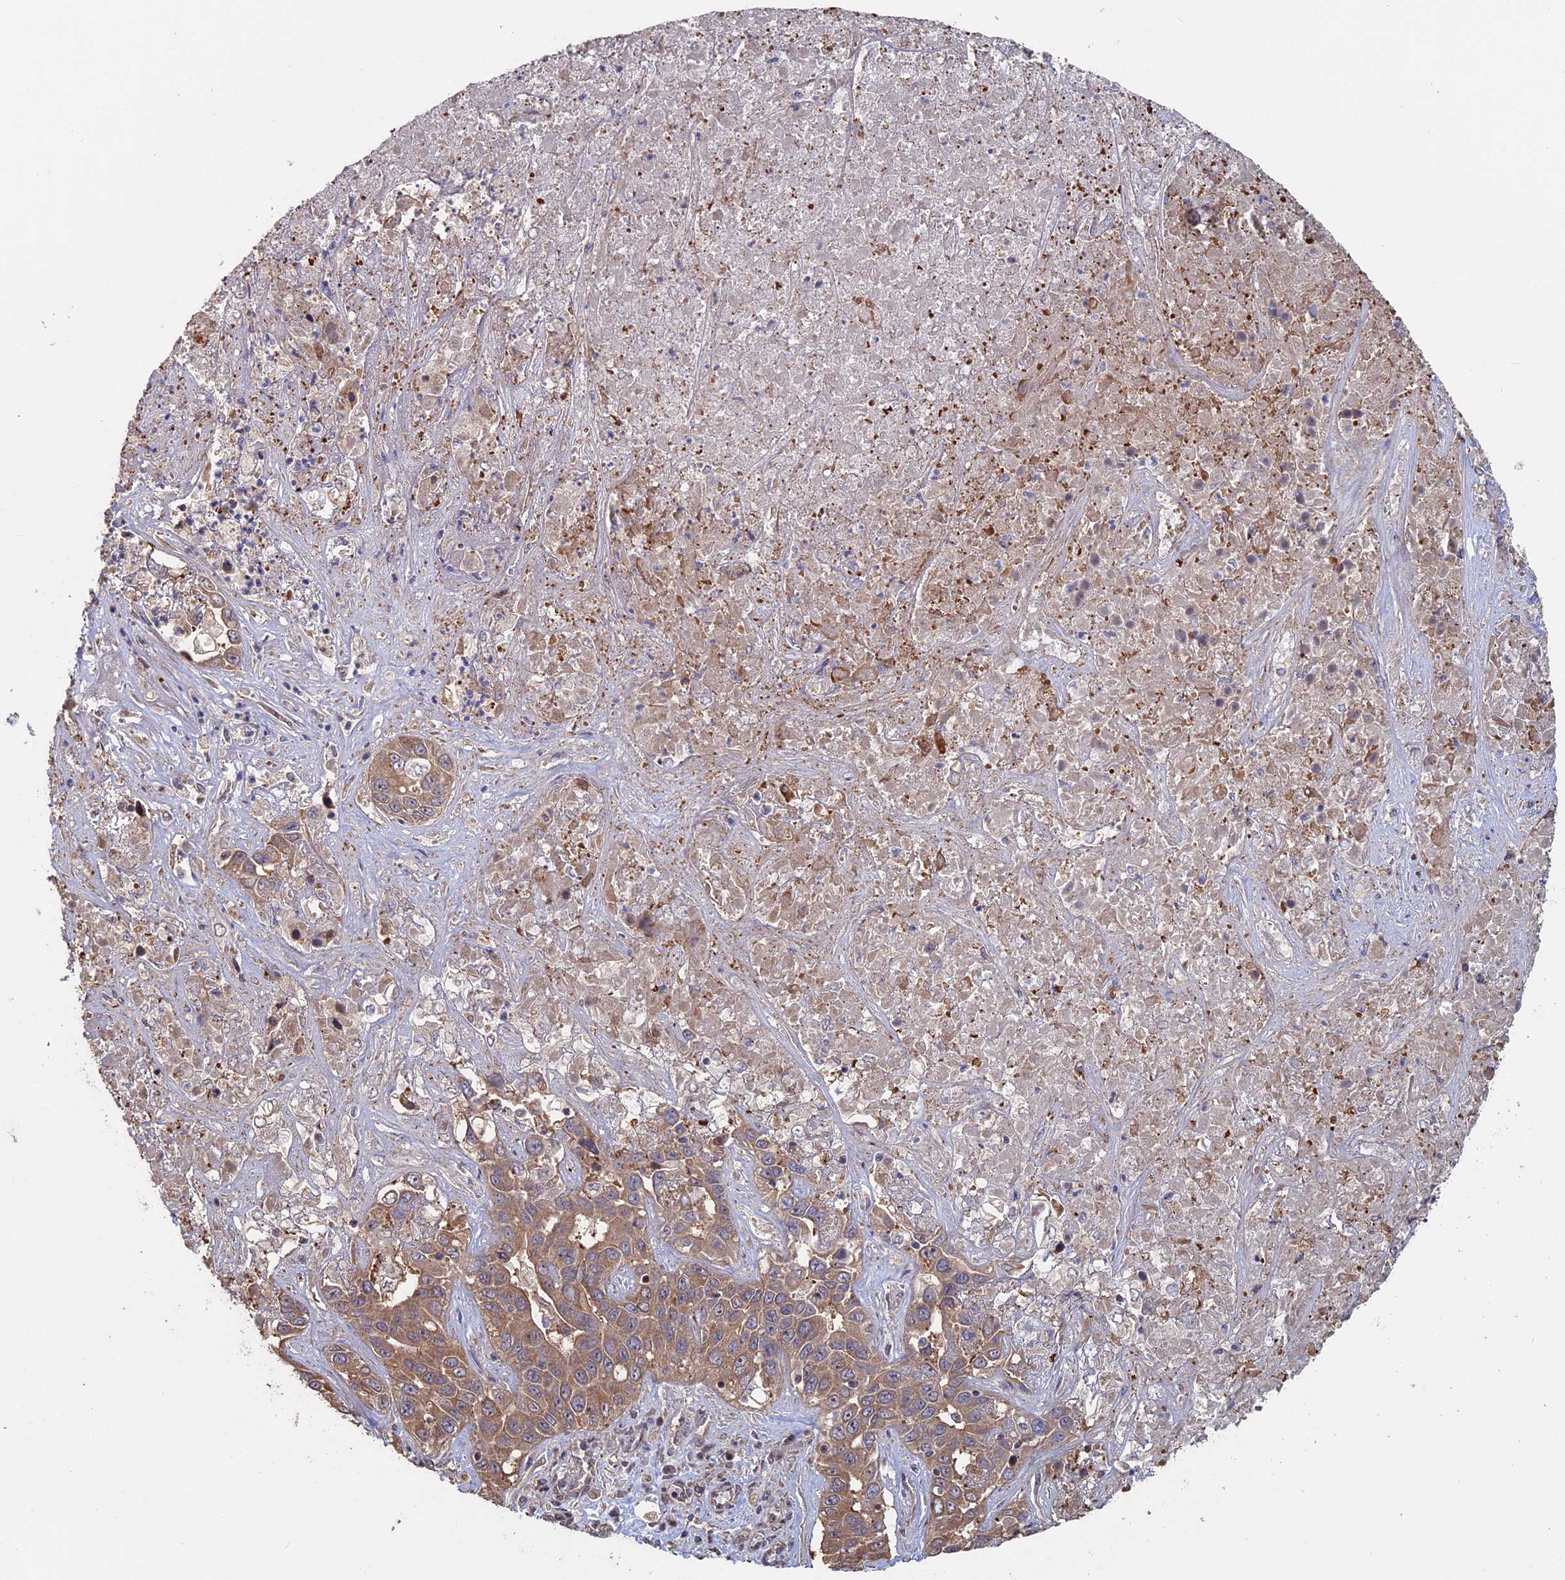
{"staining": {"intensity": "moderate", "quantity": ">75%", "location": "cytoplasmic/membranous"}, "tissue": "liver cancer", "cell_type": "Tumor cells", "image_type": "cancer", "snomed": [{"axis": "morphology", "description": "Cholangiocarcinoma"}, {"axis": "topography", "description": "Liver"}], "caption": "A medium amount of moderate cytoplasmic/membranous positivity is appreciated in about >75% of tumor cells in liver cholangiocarcinoma tissue.", "gene": "KIAA1328", "patient": {"sex": "female", "age": 52}}